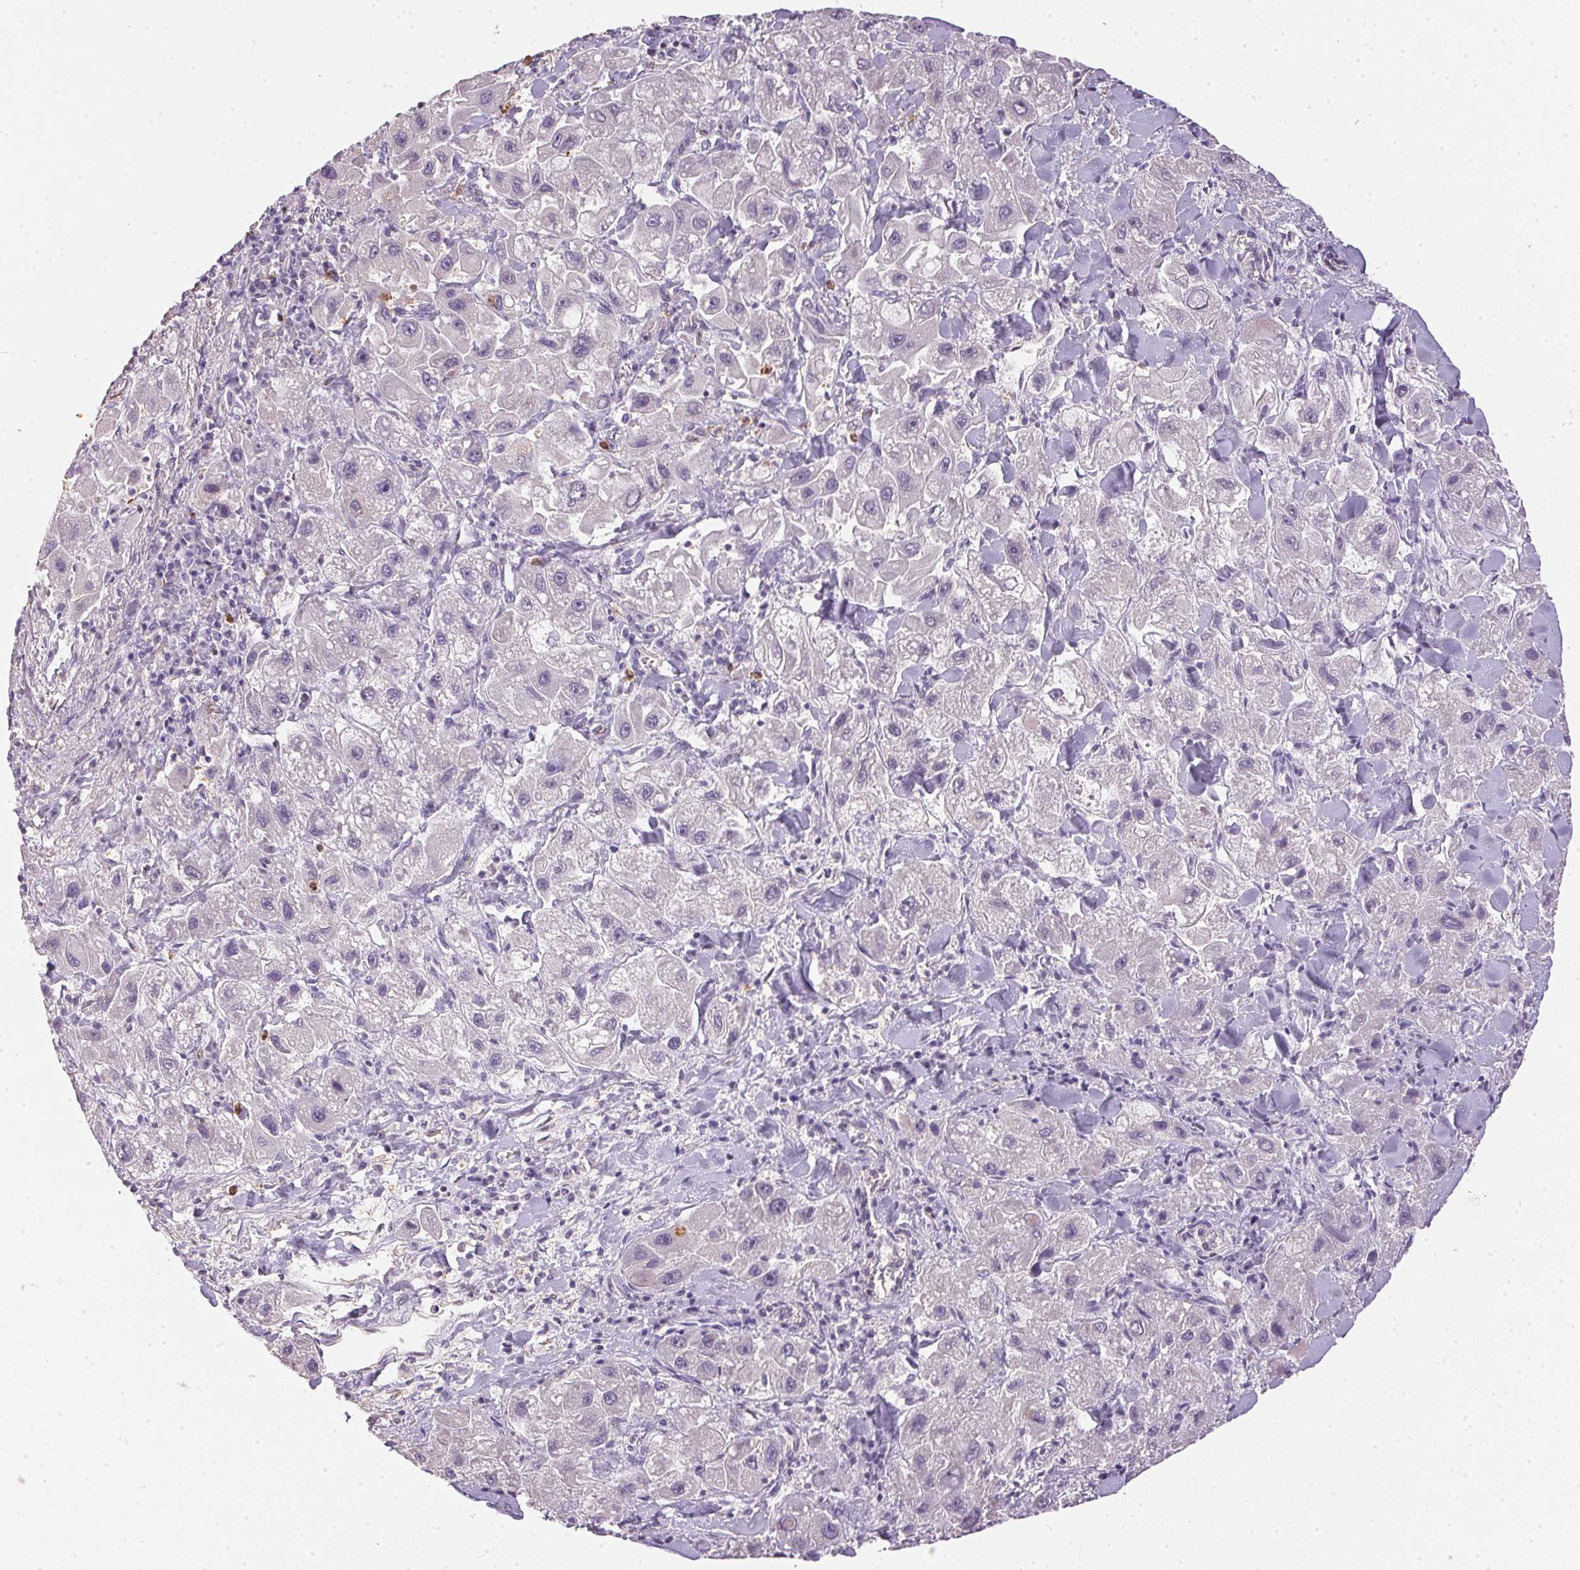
{"staining": {"intensity": "negative", "quantity": "none", "location": "none"}, "tissue": "liver cancer", "cell_type": "Tumor cells", "image_type": "cancer", "snomed": [{"axis": "morphology", "description": "Carcinoma, Hepatocellular, NOS"}, {"axis": "topography", "description": "Liver"}], "caption": "Immunohistochemistry micrograph of neoplastic tissue: human liver cancer stained with DAB (3,3'-diaminobenzidine) displays no significant protein positivity in tumor cells. (DAB IHC with hematoxylin counter stain).", "gene": "S100A3", "patient": {"sex": "male", "age": 24}}